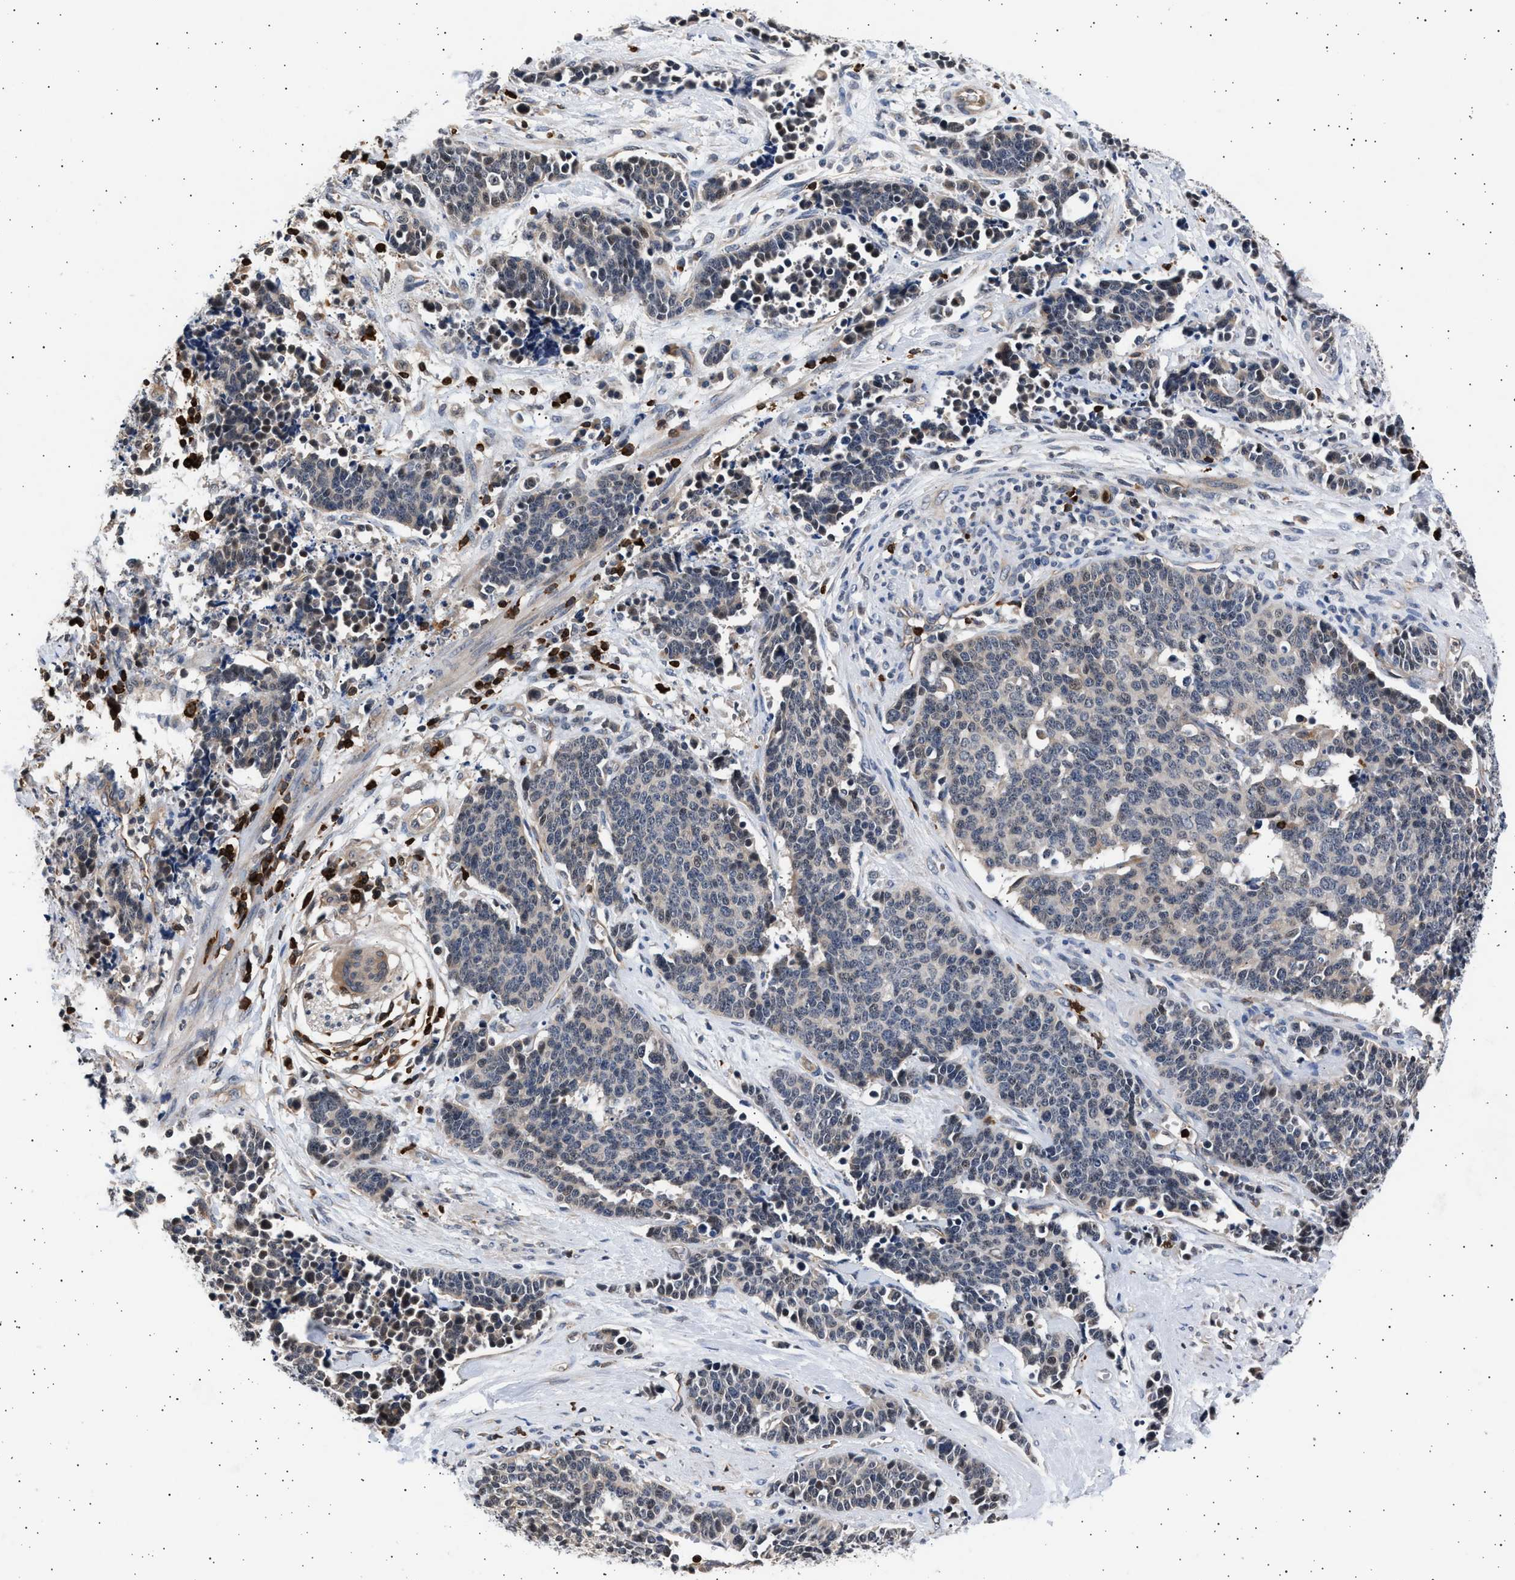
{"staining": {"intensity": "weak", "quantity": "<25%", "location": "cytoplasmic/membranous"}, "tissue": "cervical cancer", "cell_type": "Tumor cells", "image_type": "cancer", "snomed": [{"axis": "morphology", "description": "Squamous cell carcinoma, NOS"}, {"axis": "topography", "description": "Cervix"}], "caption": "A micrograph of cervical cancer stained for a protein exhibits no brown staining in tumor cells. Brightfield microscopy of immunohistochemistry (IHC) stained with DAB (brown) and hematoxylin (blue), captured at high magnification.", "gene": "GRAP2", "patient": {"sex": "female", "age": 35}}